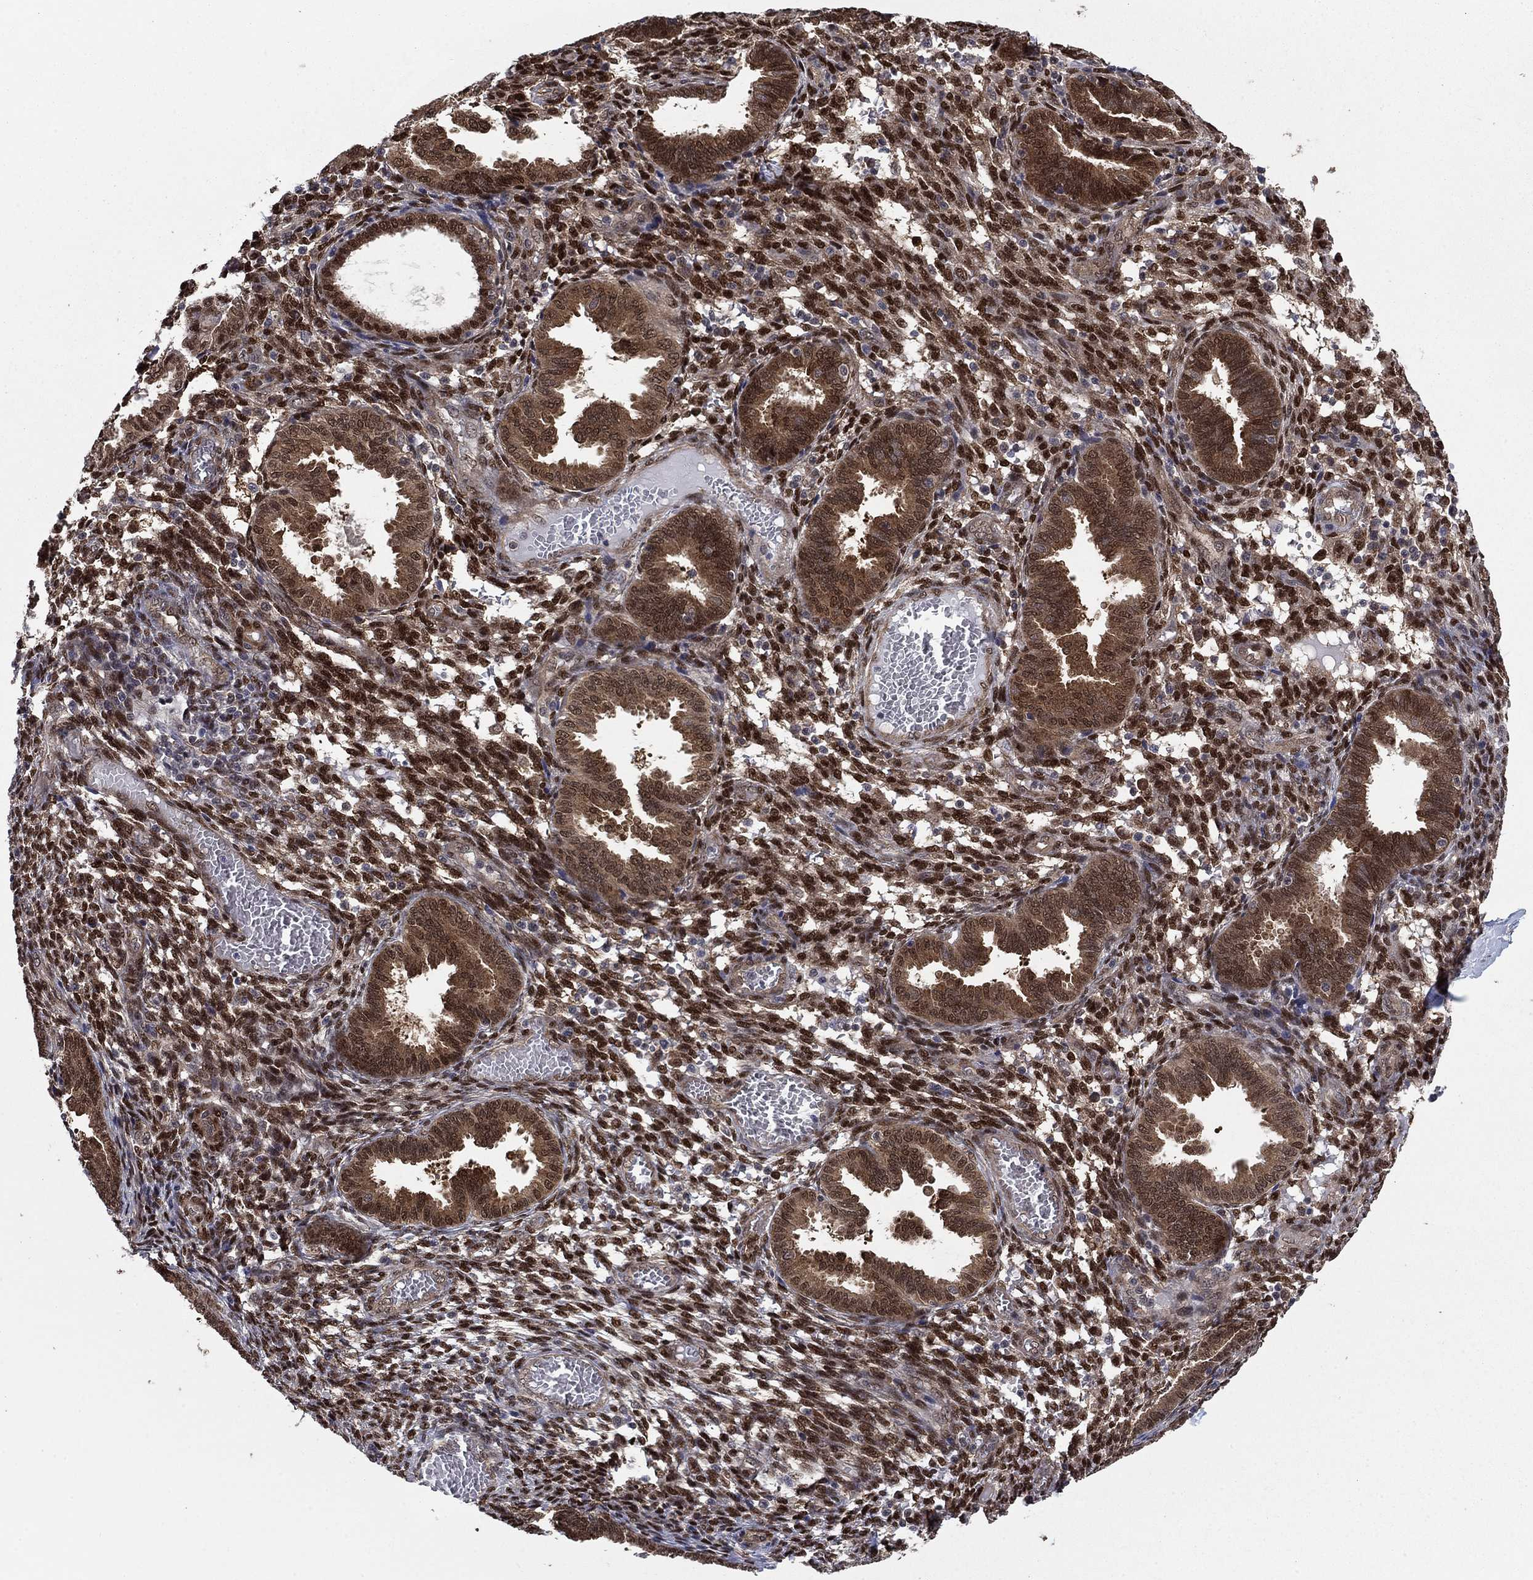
{"staining": {"intensity": "strong", "quantity": "25%-75%", "location": "nuclear"}, "tissue": "endometrium", "cell_type": "Cells in endometrial stroma", "image_type": "normal", "snomed": [{"axis": "morphology", "description": "Normal tissue, NOS"}, {"axis": "topography", "description": "Endometrium"}], "caption": "IHC of benign endometrium exhibits high levels of strong nuclear positivity in approximately 25%-75% of cells in endometrial stroma. Using DAB (3,3'-diaminobenzidine) (brown) and hematoxylin (blue) stains, captured at high magnification using brightfield microscopy.", "gene": "FKBP4", "patient": {"sex": "female", "age": 42}}